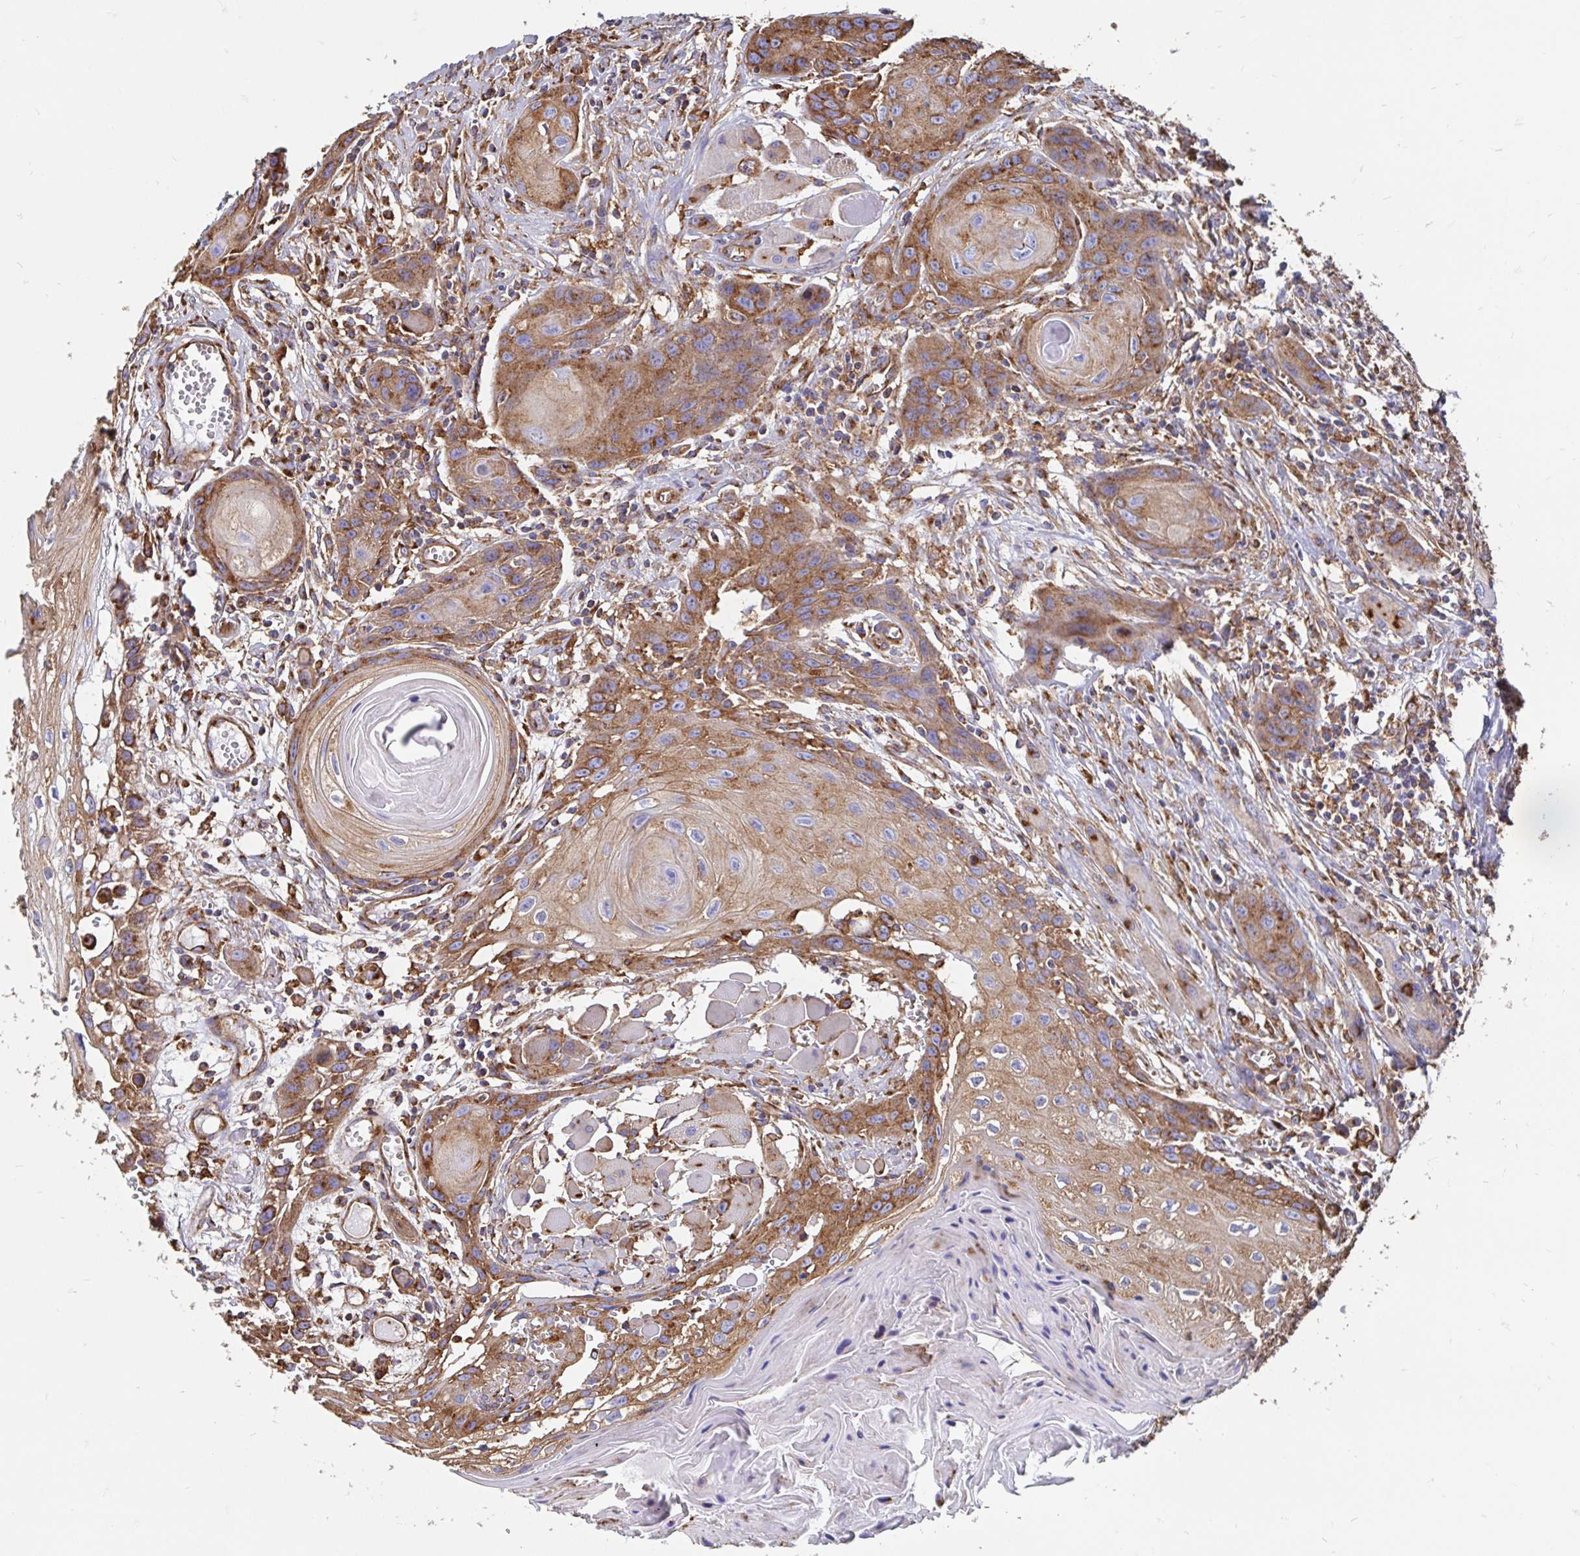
{"staining": {"intensity": "moderate", "quantity": ">75%", "location": "cytoplasmic/membranous"}, "tissue": "head and neck cancer", "cell_type": "Tumor cells", "image_type": "cancer", "snomed": [{"axis": "morphology", "description": "Squamous cell carcinoma, NOS"}, {"axis": "topography", "description": "Oral tissue"}, {"axis": "topography", "description": "Head-Neck"}], "caption": "Immunohistochemical staining of human head and neck cancer (squamous cell carcinoma) exhibits medium levels of moderate cytoplasmic/membranous staining in about >75% of tumor cells. The staining was performed using DAB (3,3'-diaminobenzidine) to visualize the protein expression in brown, while the nuclei were stained in blue with hematoxylin (Magnification: 20x).", "gene": "CLTC", "patient": {"sex": "male", "age": 58}}